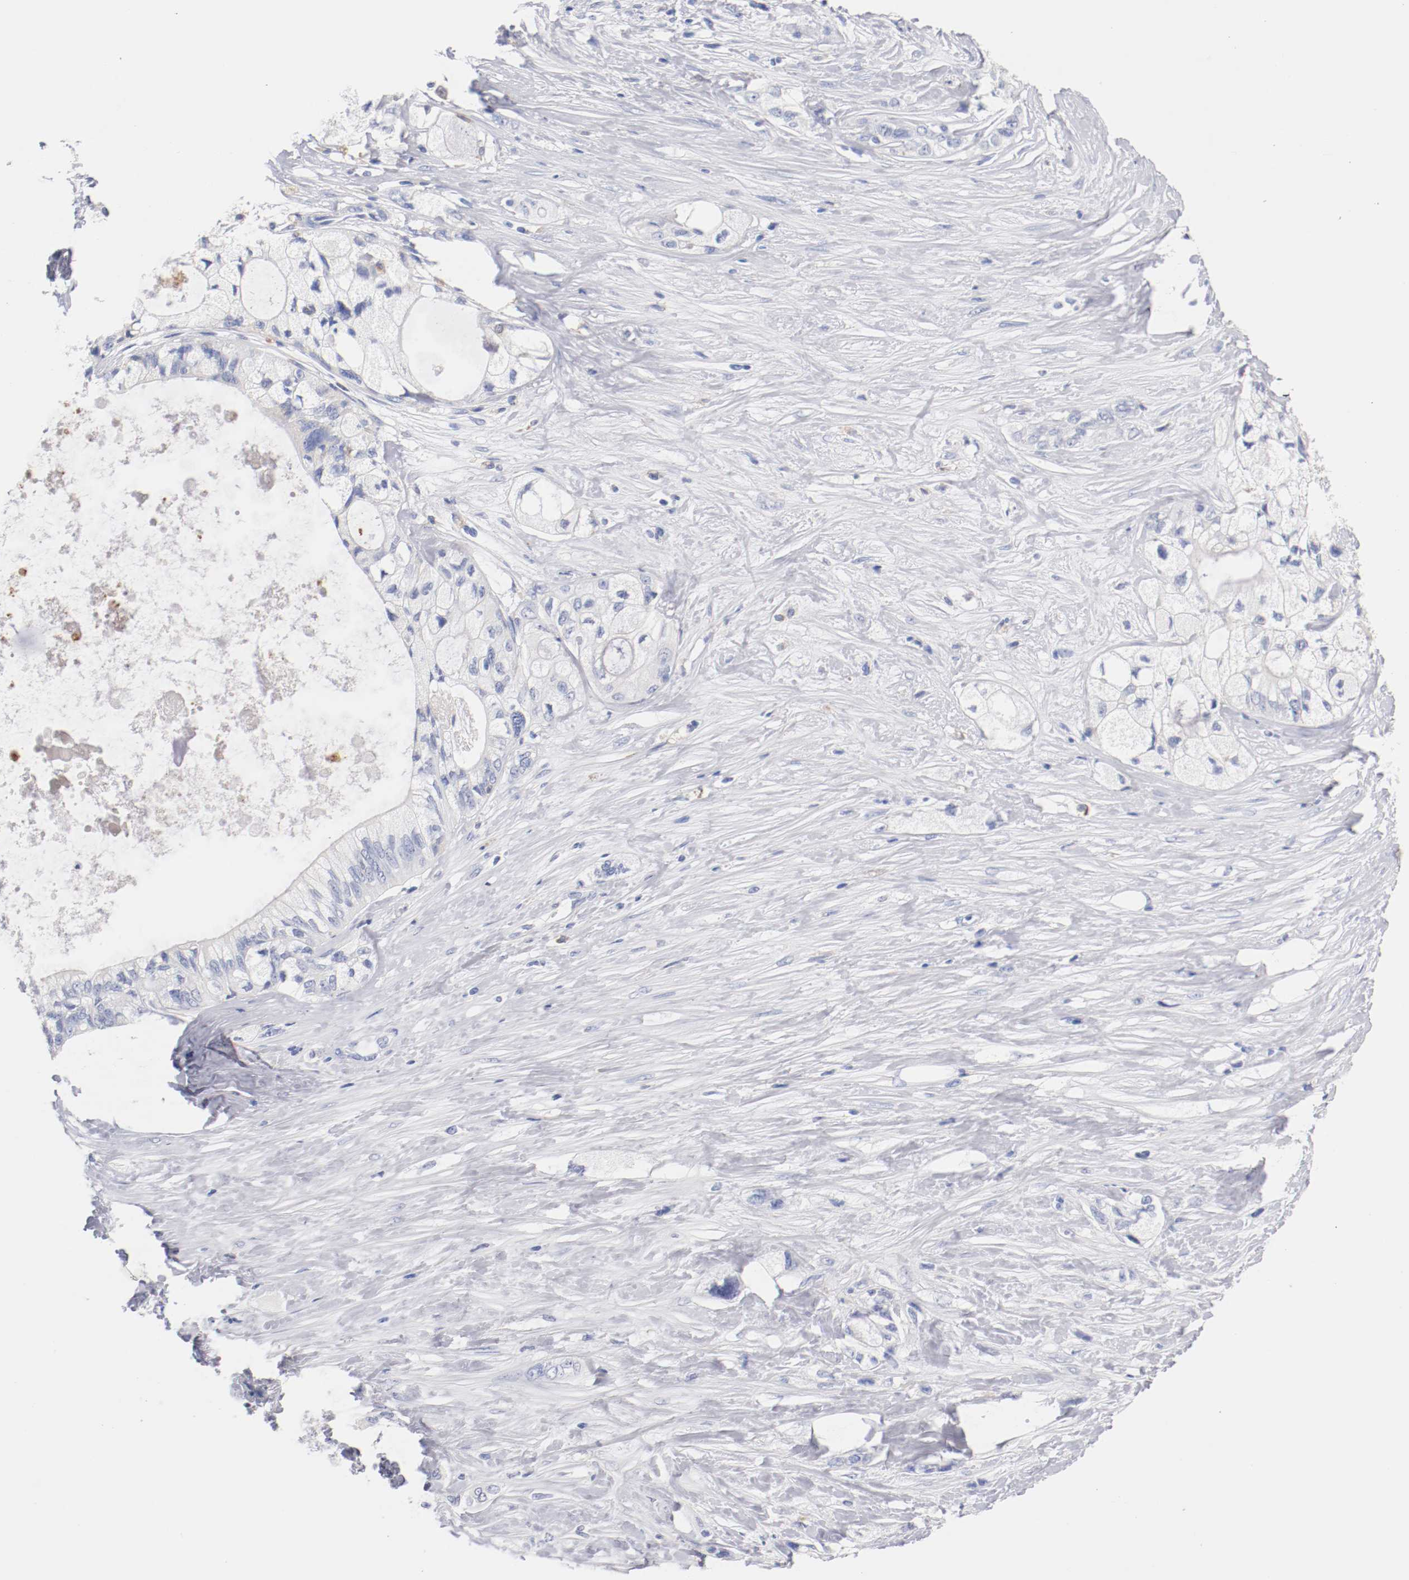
{"staining": {"intensity": "negative", "quantity": "none", "location": "none"}, "tissue": "pancreatic cancer", "cell_type": "Tumor cells", "image_type": "cancer", "snomed": [{"axis": "morphology", "description": "Adenocarcinoma, NOS"}, {"axis": "topography", "description": "Pancreas"}], "caption": "DAB (3,3'-diaminobenzidine) immunohistochemical staining of human pancreatic cancer (adenocarcinoma) reveals no significant positivity in tumor cells.", "gene": "FGFBP1", "patient": {"sex": "male", "age": 70}}